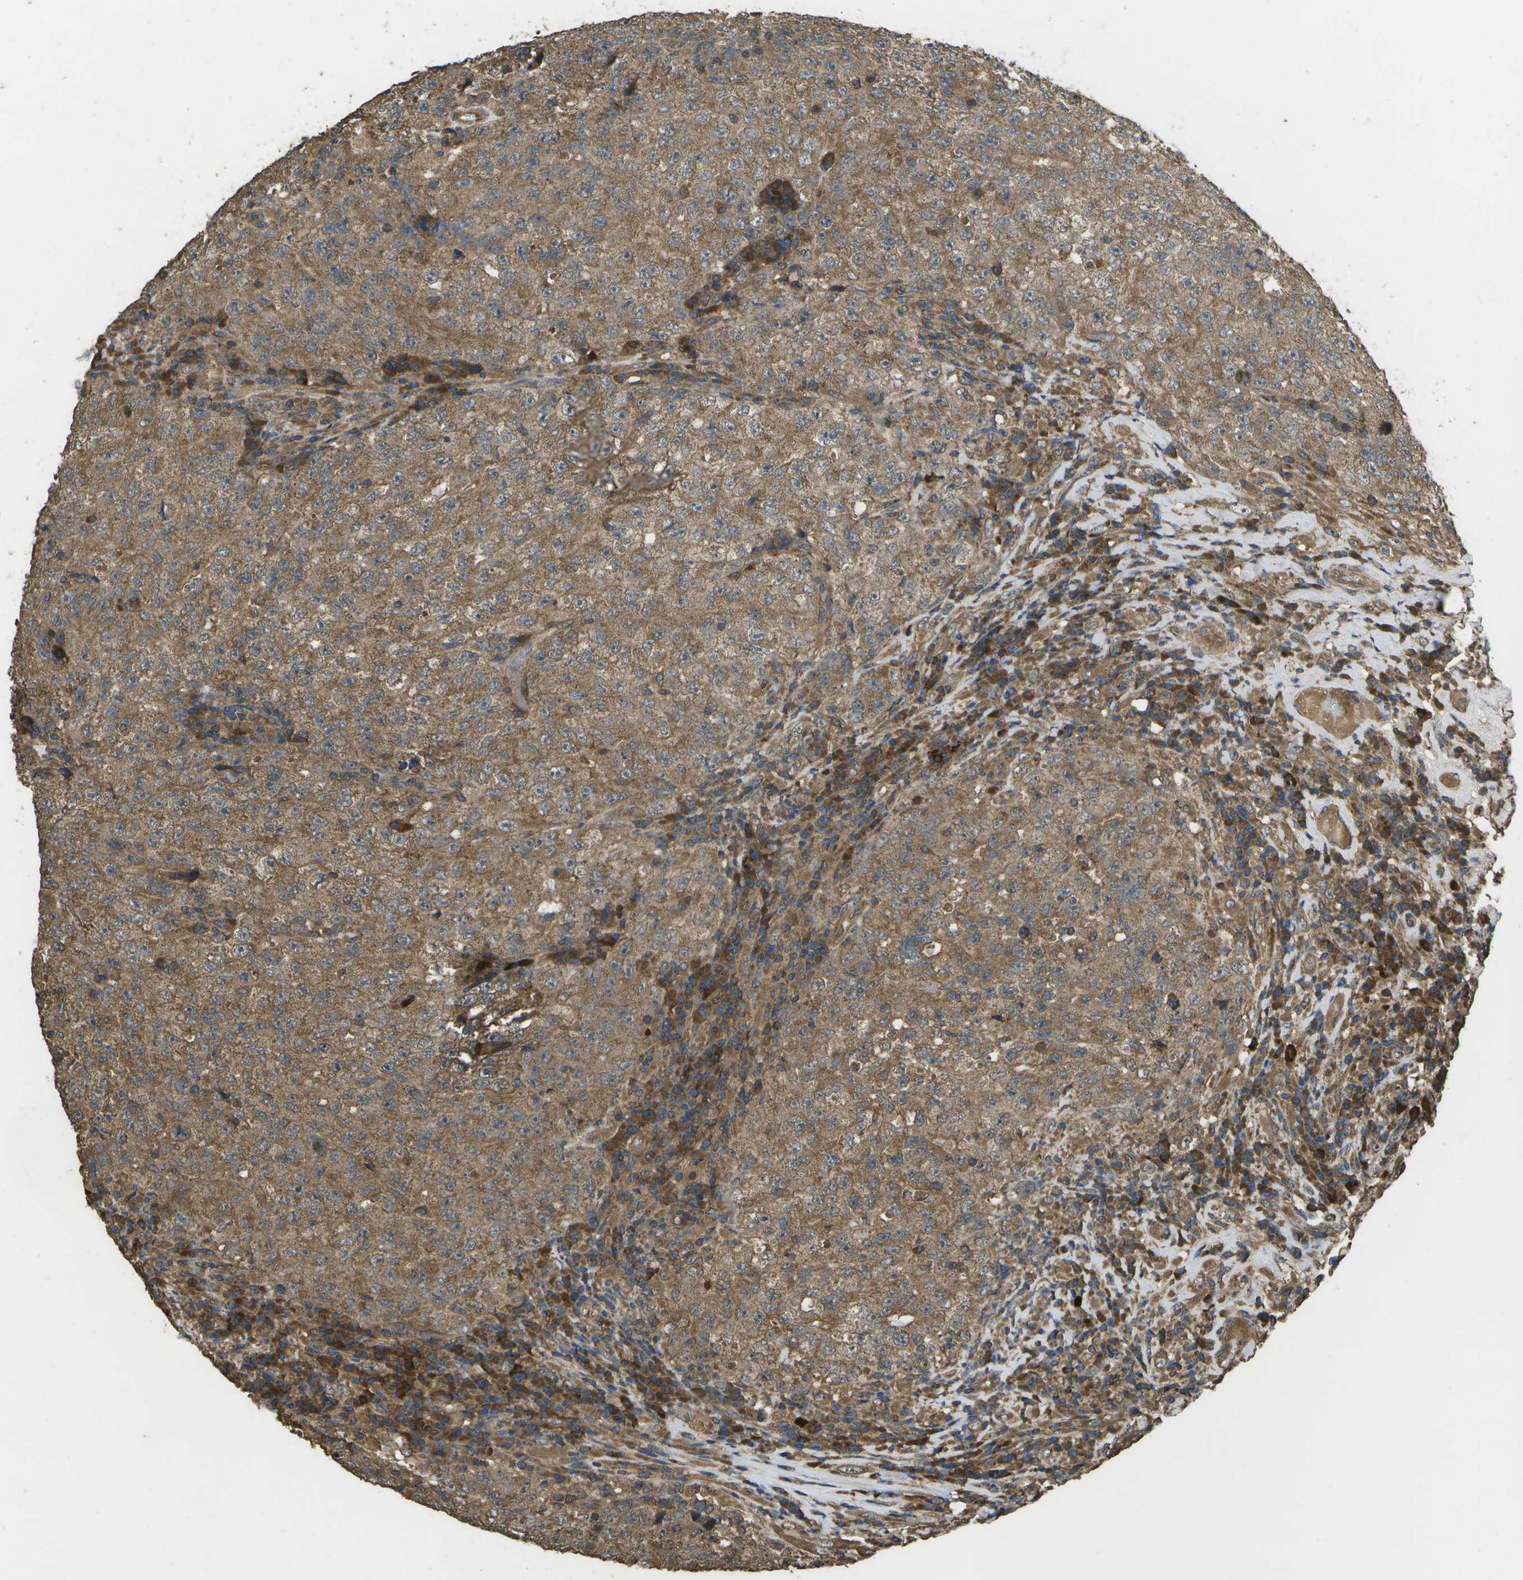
{"staining": {"intensity": "moderate", "quantity": ">75%", "location": "cytoplasmic/membranous"}, "tissue": "testis cancer", "cell_type": "Tumor cells", "image_type": "cancer", "snomed": [{"axis": "morphology", "description": "Necrosis, NOS"}, {"axis": "morphology", "description": "Carcinoma, Embryonal, NOS"}, {"axis": "topography", "description": "Testis"}], "caption": "Brown immunohistochemical staining in human testis cancer (embryonal carcinoma) exhibits moderate cytoplasmic/membranous positivity in about >75% of tumor cells. The protein is stained brown, and the nuclei are stained in blue (DAB (3,3'-diaminobenzidine) IHC with brightfield microscopy, high magnification).", "gene": "SACS", "patient": {"sex": "male", "age": 19}}